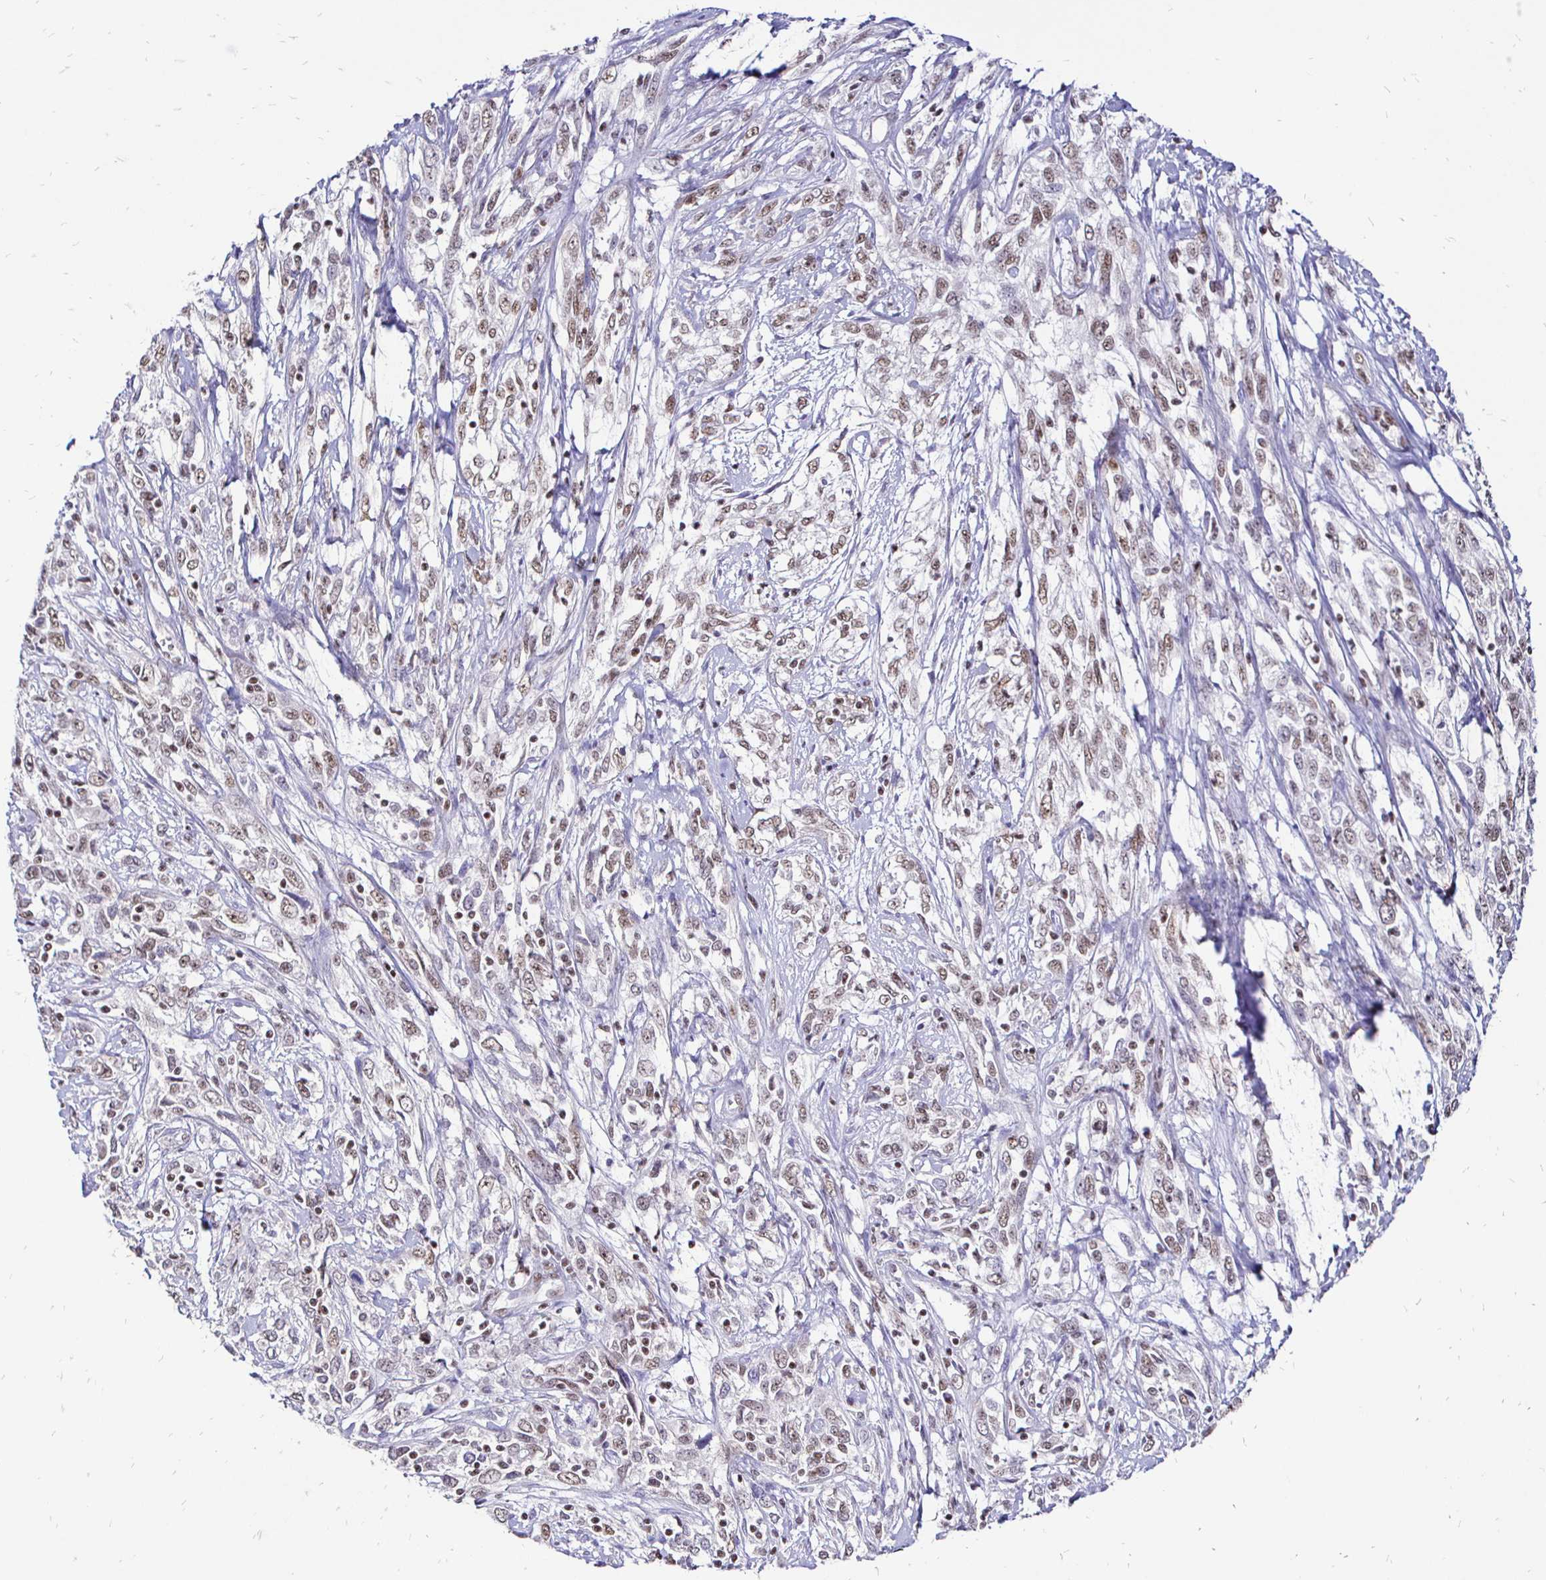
{"staining": {"intensity": "moderate", "quantity": ">75%", "location": "nuclear"}, "tissue": "cervical cancer", "cell_type": "Tumor cells", "image_type": "cancer", "snomed": [{"axis": "morphology", "description": "Adenocarcinoma, NOS"}, {"axis": "topography", "description": "Cervix"}], "caption": "This is a micrograph of IHC staining of cervical cancer, which shows moderate expression in the nuclear of tumor cells.", "gene": "SIN3A", "patient": {"sex": "female", "age": 40}}